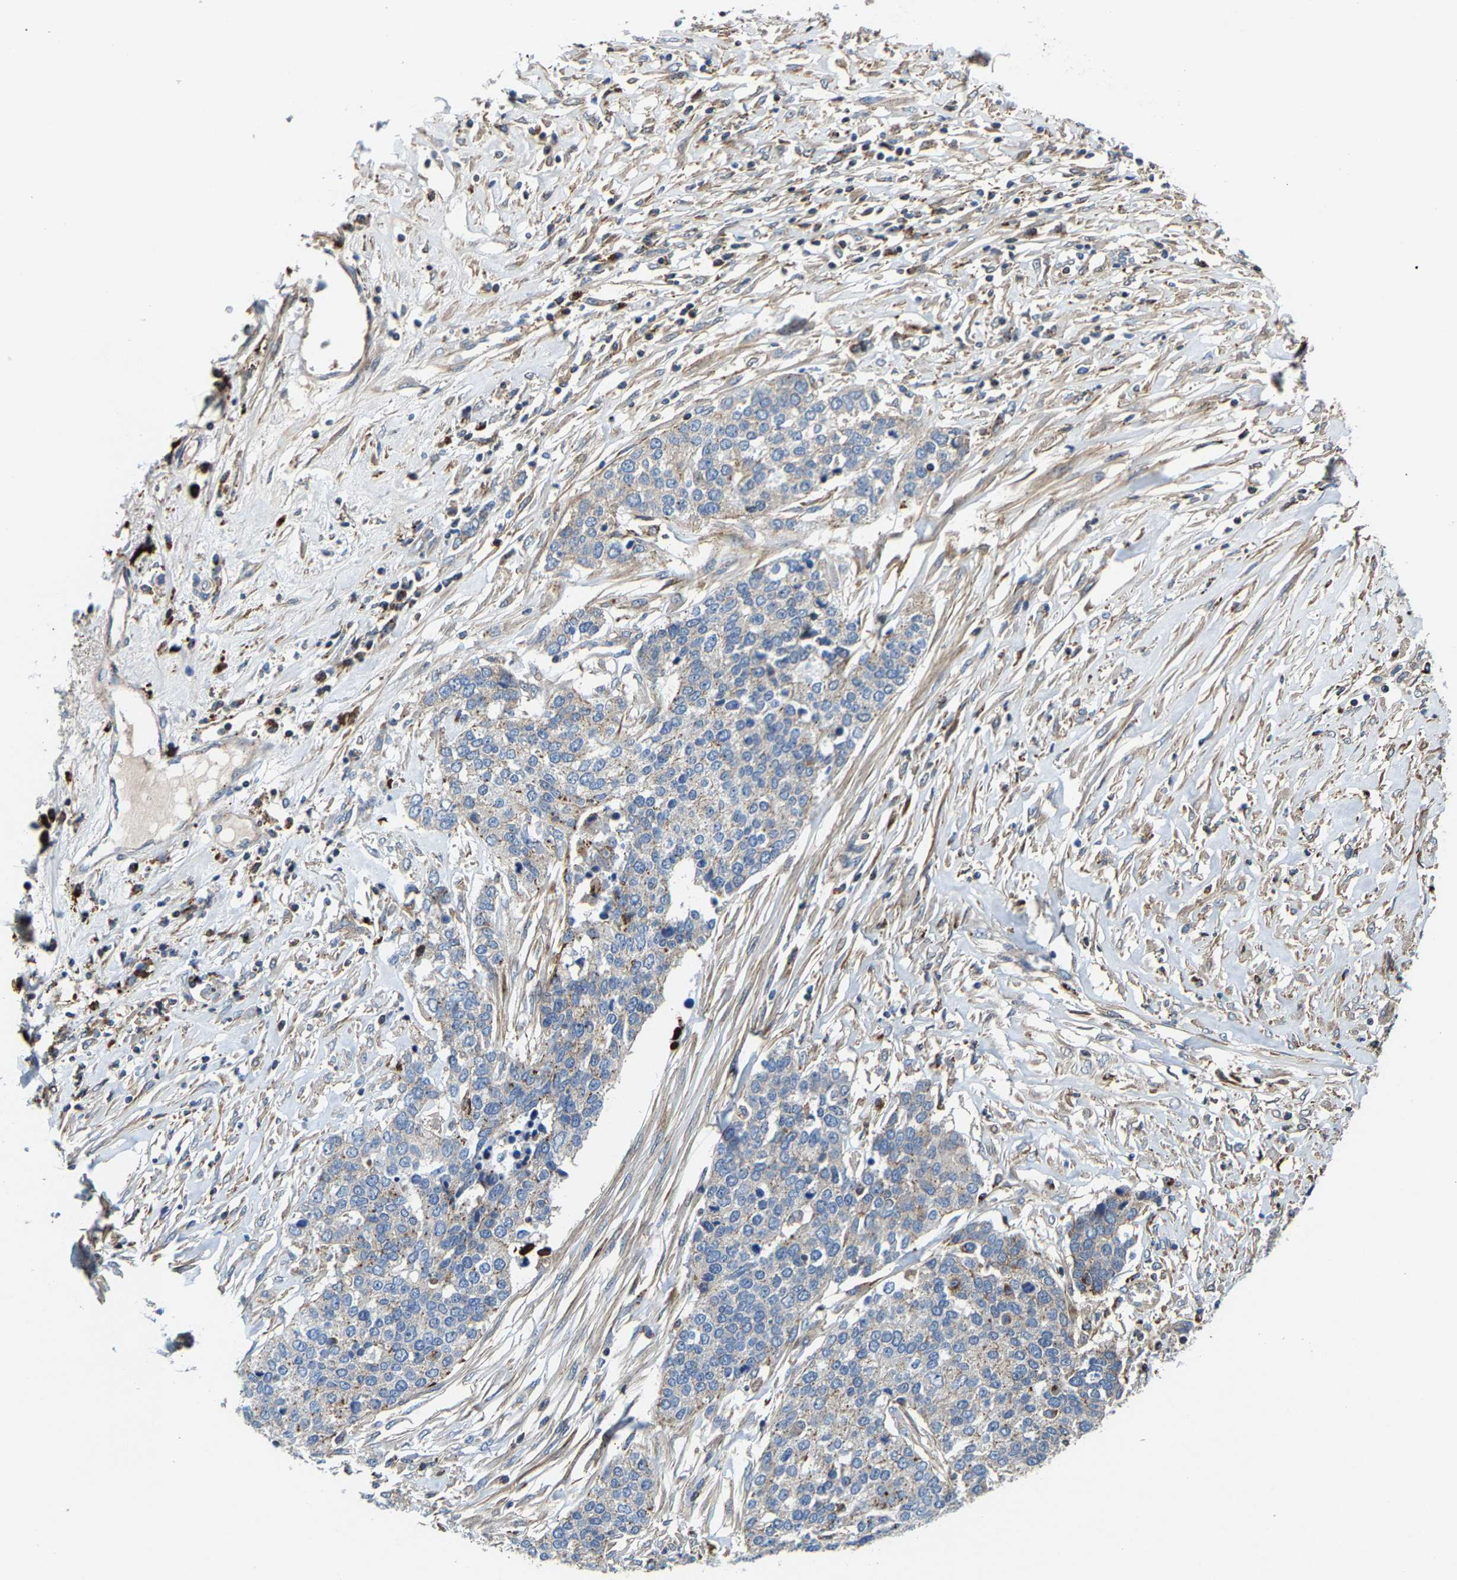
{"staining": {"intensity": "weak", "quantity": "<25%", "location": "cytoplasmic/membranous"}, "tissue": "ovarian cancer", "cell_type": "Tumor cells", "image_type": "cancer", "snomed": [{"axis": "morphology", "description": "Cystadenocarcinoma, serous, NOS"}, {"axis": "topography", "description": "Ovary"}], "caption": "This is an immunohistochemistry image of serous cystadenocarcinoma (ovarian). There is no expression in tumor cells.", "gene": "DPP7", "patient": {"sex": "female", "age": 44}}